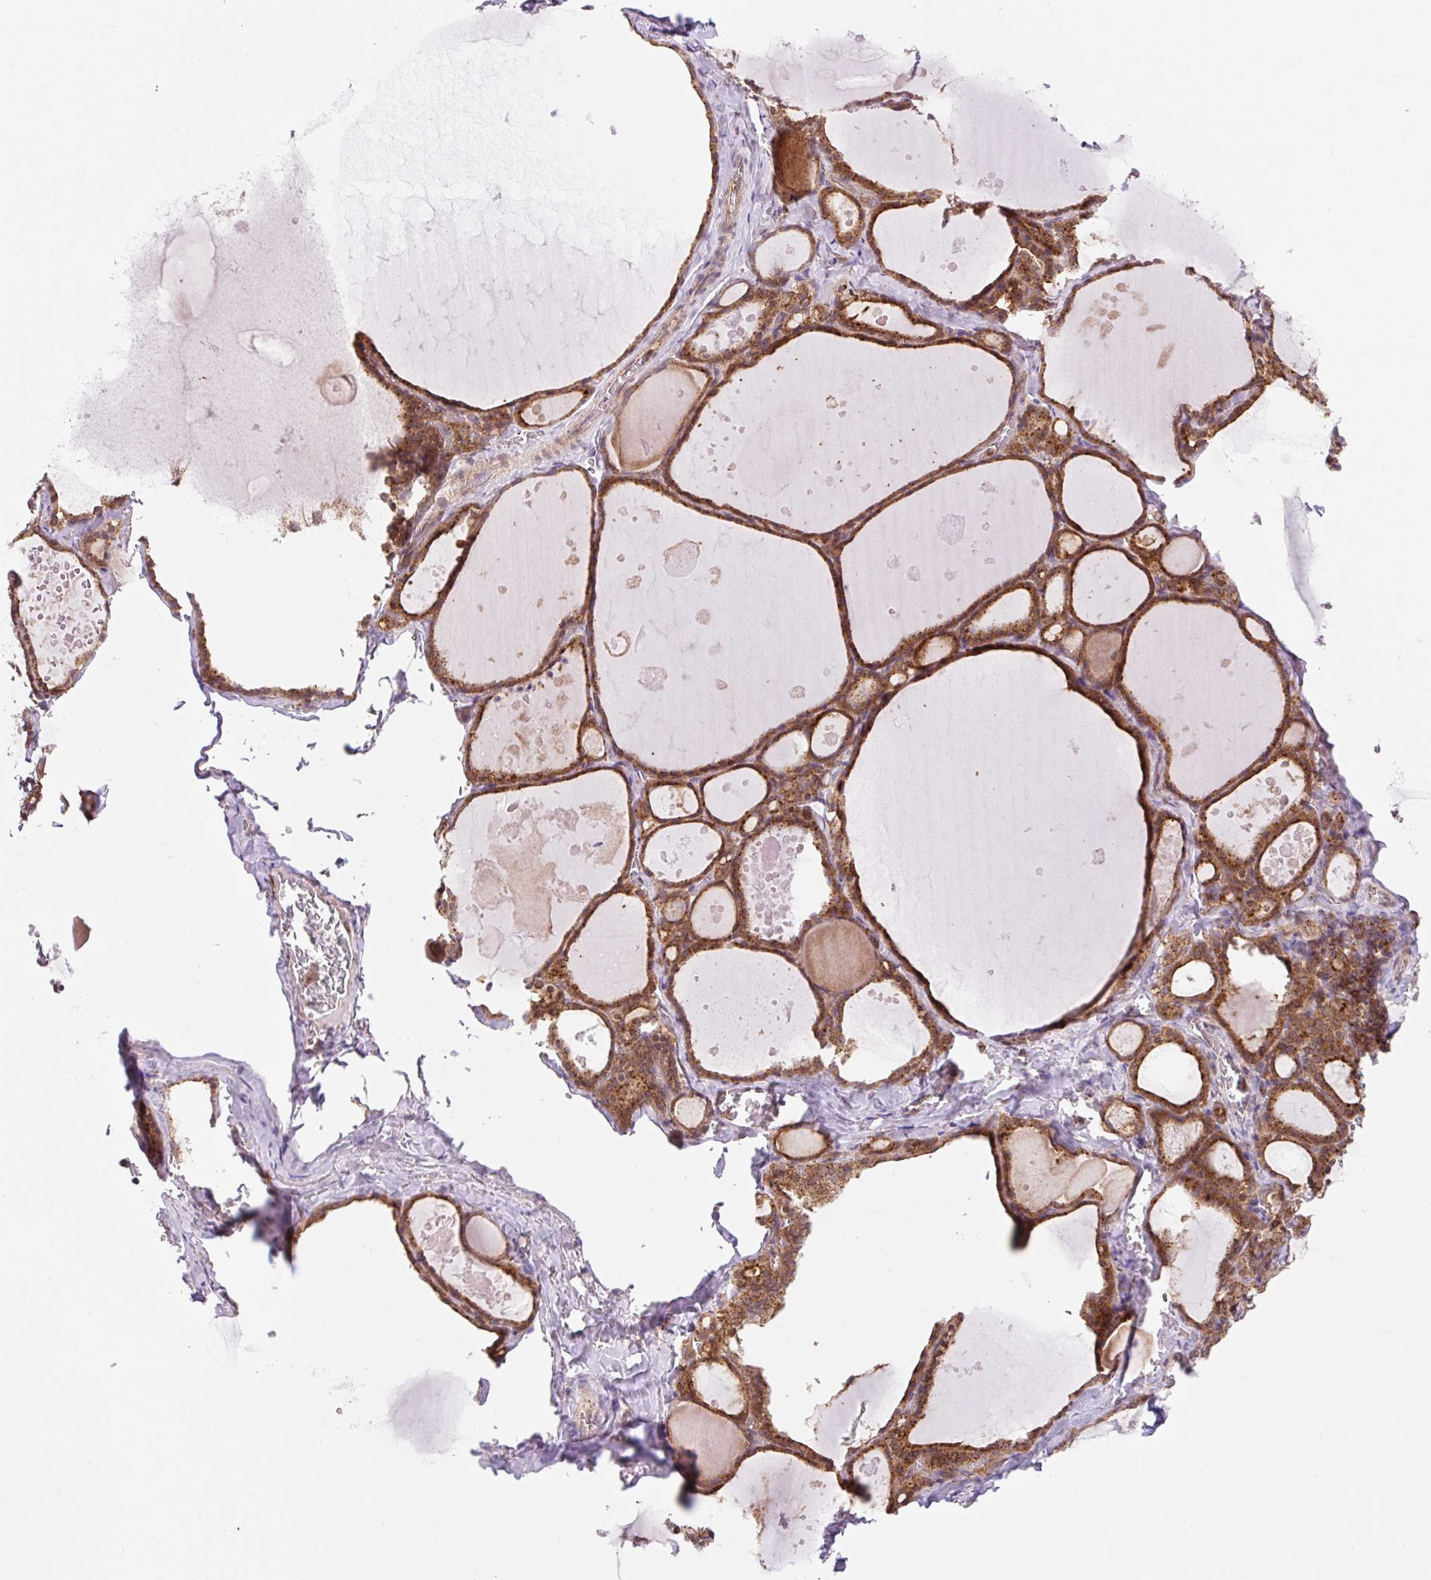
{"staining": {"intensity": "strong", "quantity": ">75%", "location": "cytoplasmic/membranous"}, "tissue": "thyroid gland", "cell_type": "Glandular cells", "image_type": "normal", "snomed": [{"axis": "morphology", "description": "Normal tissue, NOS"}, {"axis": "topography", "description": "Thyroid gland"}], "caption": "Immunohistochemical staining of normal thyroid gland reveals strong cytoplasmic/membranous protein positivity in approximately >75% of glandular cells. The staining was performed using DAB (3,3'-diaminobenzidine) to visualize the protein expression in brown, while the nuclei were stained in blue with hematoxylin (Magnification: 20x).", "gene": "VPS4A", "patient": {"sex": "male", "age": 56}}